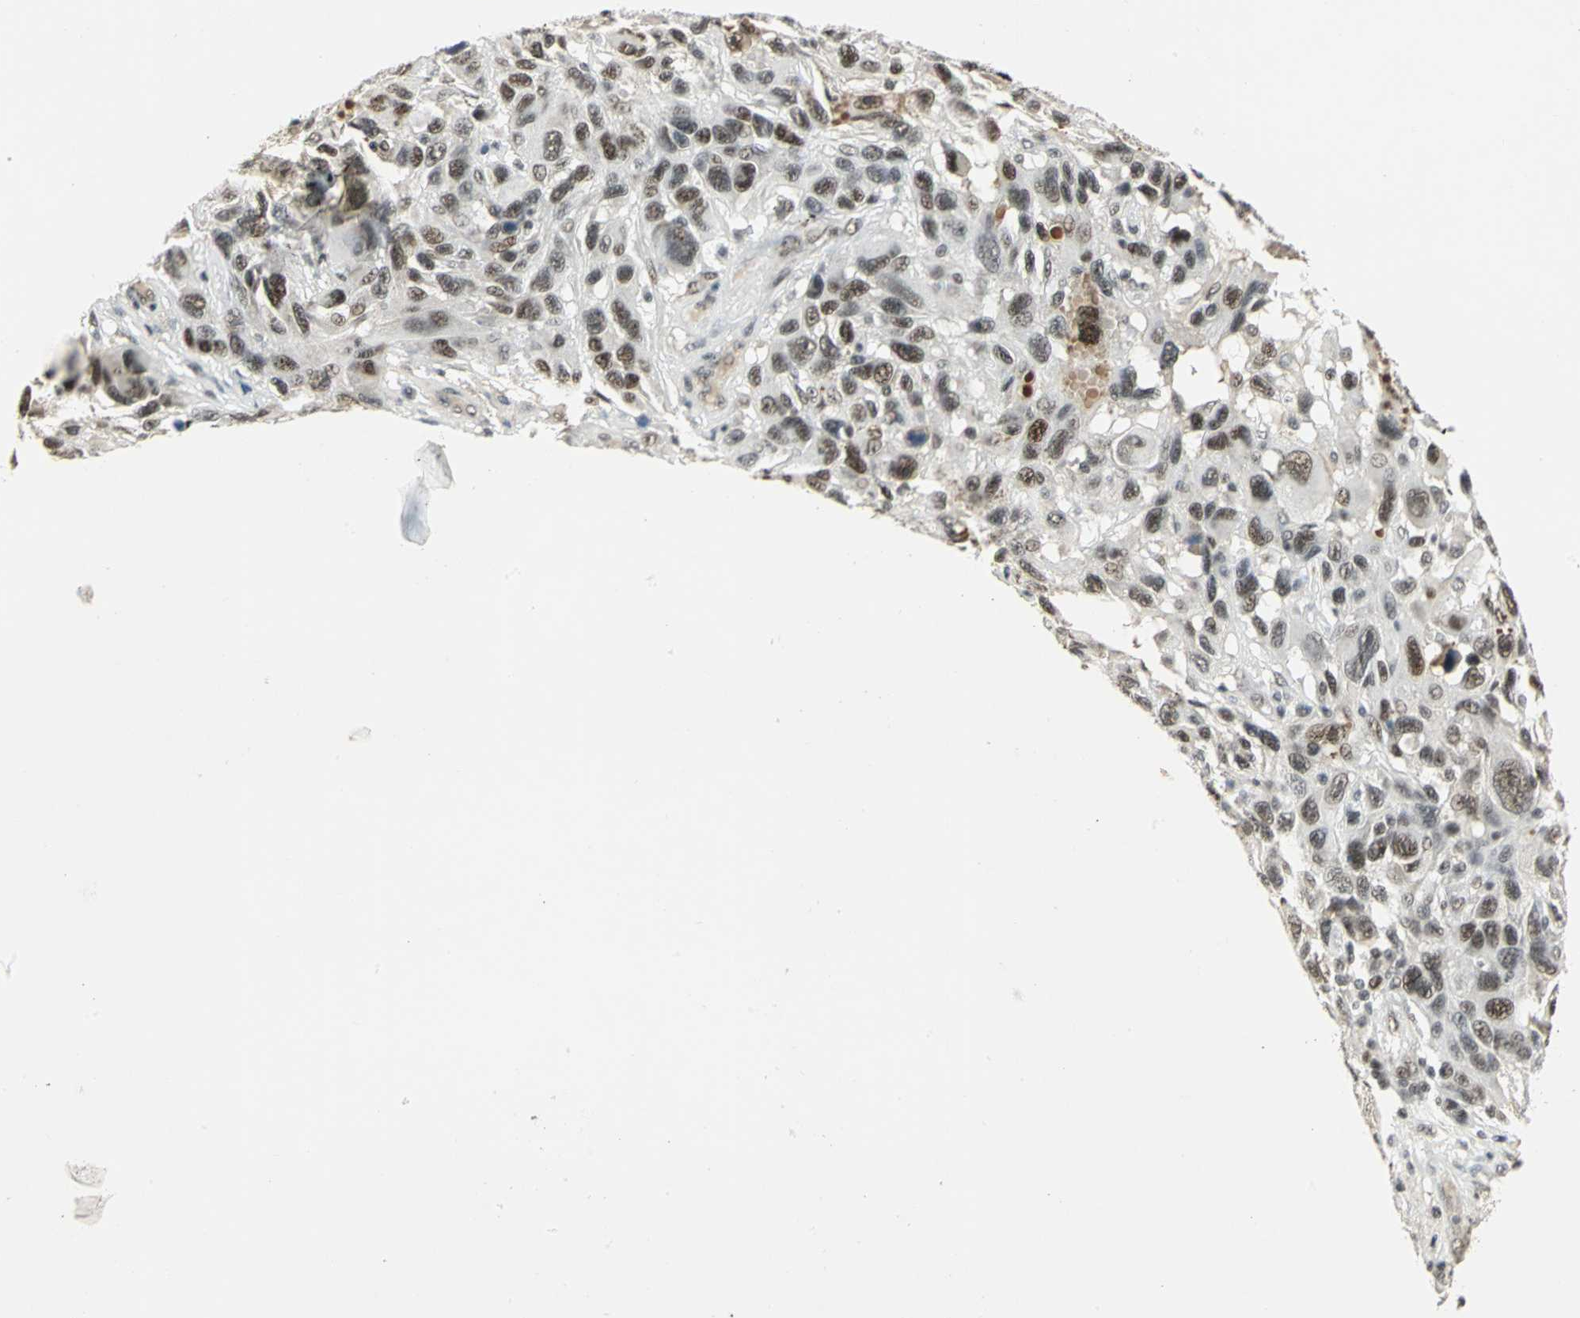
{"staining": {"intensity": "moderate", "quantity": ">75%", "location": "nuclear"}, "tissue": "melanoma", "cell_type": "Tumor cells", "image_type": "cancer", "snomed": [{"axis": "morphology", "description": "Malignant melanoma, NOS"}, {"axis": "topography", "description": "Skin"}], "caption": "This is an image of immunohistochemistry staining of melanoma, which shows moderate staining in the nuclear of tumor cells.", "gene": "CCNT1", "patient": {"sex": "male", "age": 53}}